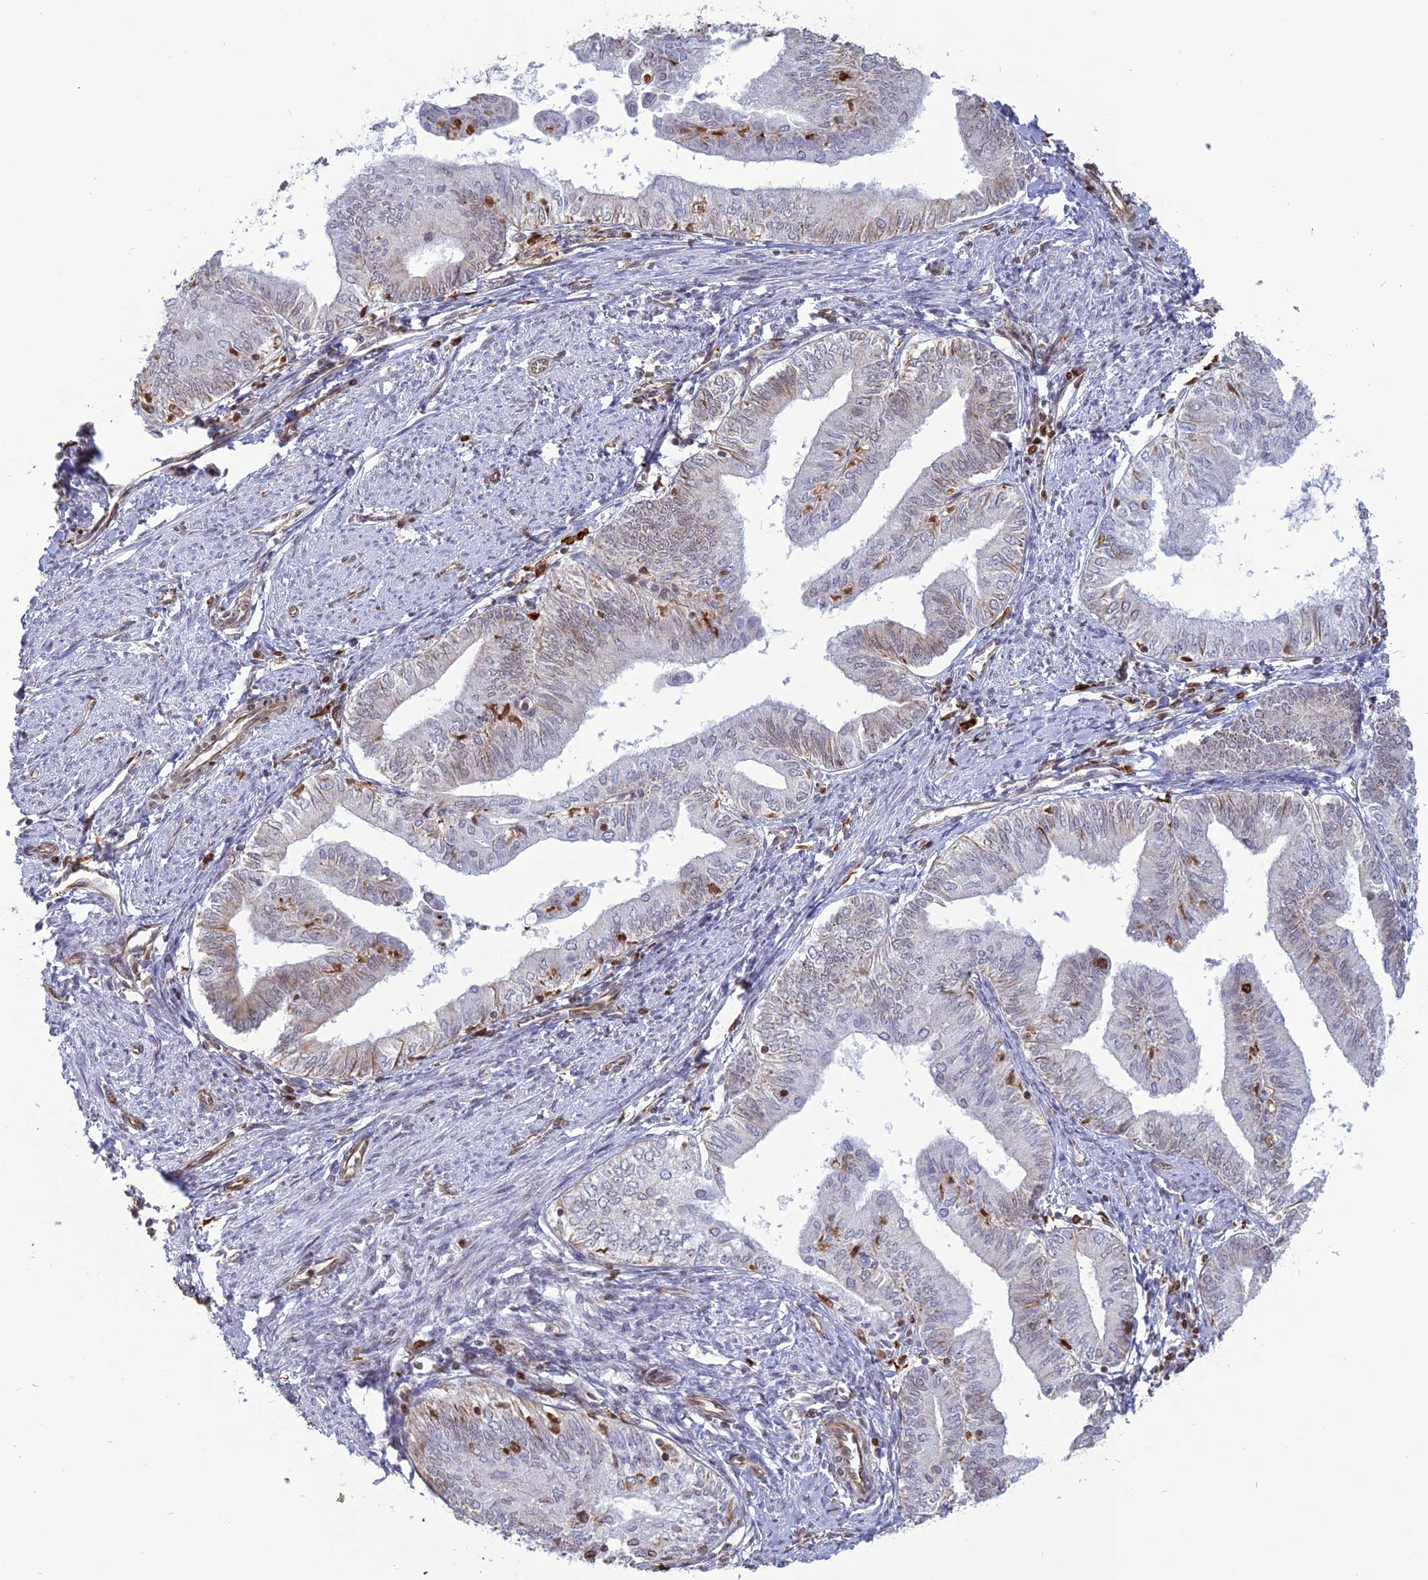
{"staining": {"intensity": "negative", "quantity": "none", "location": "none"}, "tissue": "endometrial cancer", "cell_type": "Tumor cells", "image_type": "cancer", "snomed": [{"axis": "morphology", "description": "Adenocarcinoma, NOS"}, {"axis": "topography", "description": "Endometrium"}], "caption": "Photomicrograph shows no protein positivity in tumor cells of endometrial adenocarcinoma tissue. (Brightfield microscopy of DAB immunohistochemistry at high magnification).", "gene": "APOBR", "patient": {"sex": "female", "age": 66}}